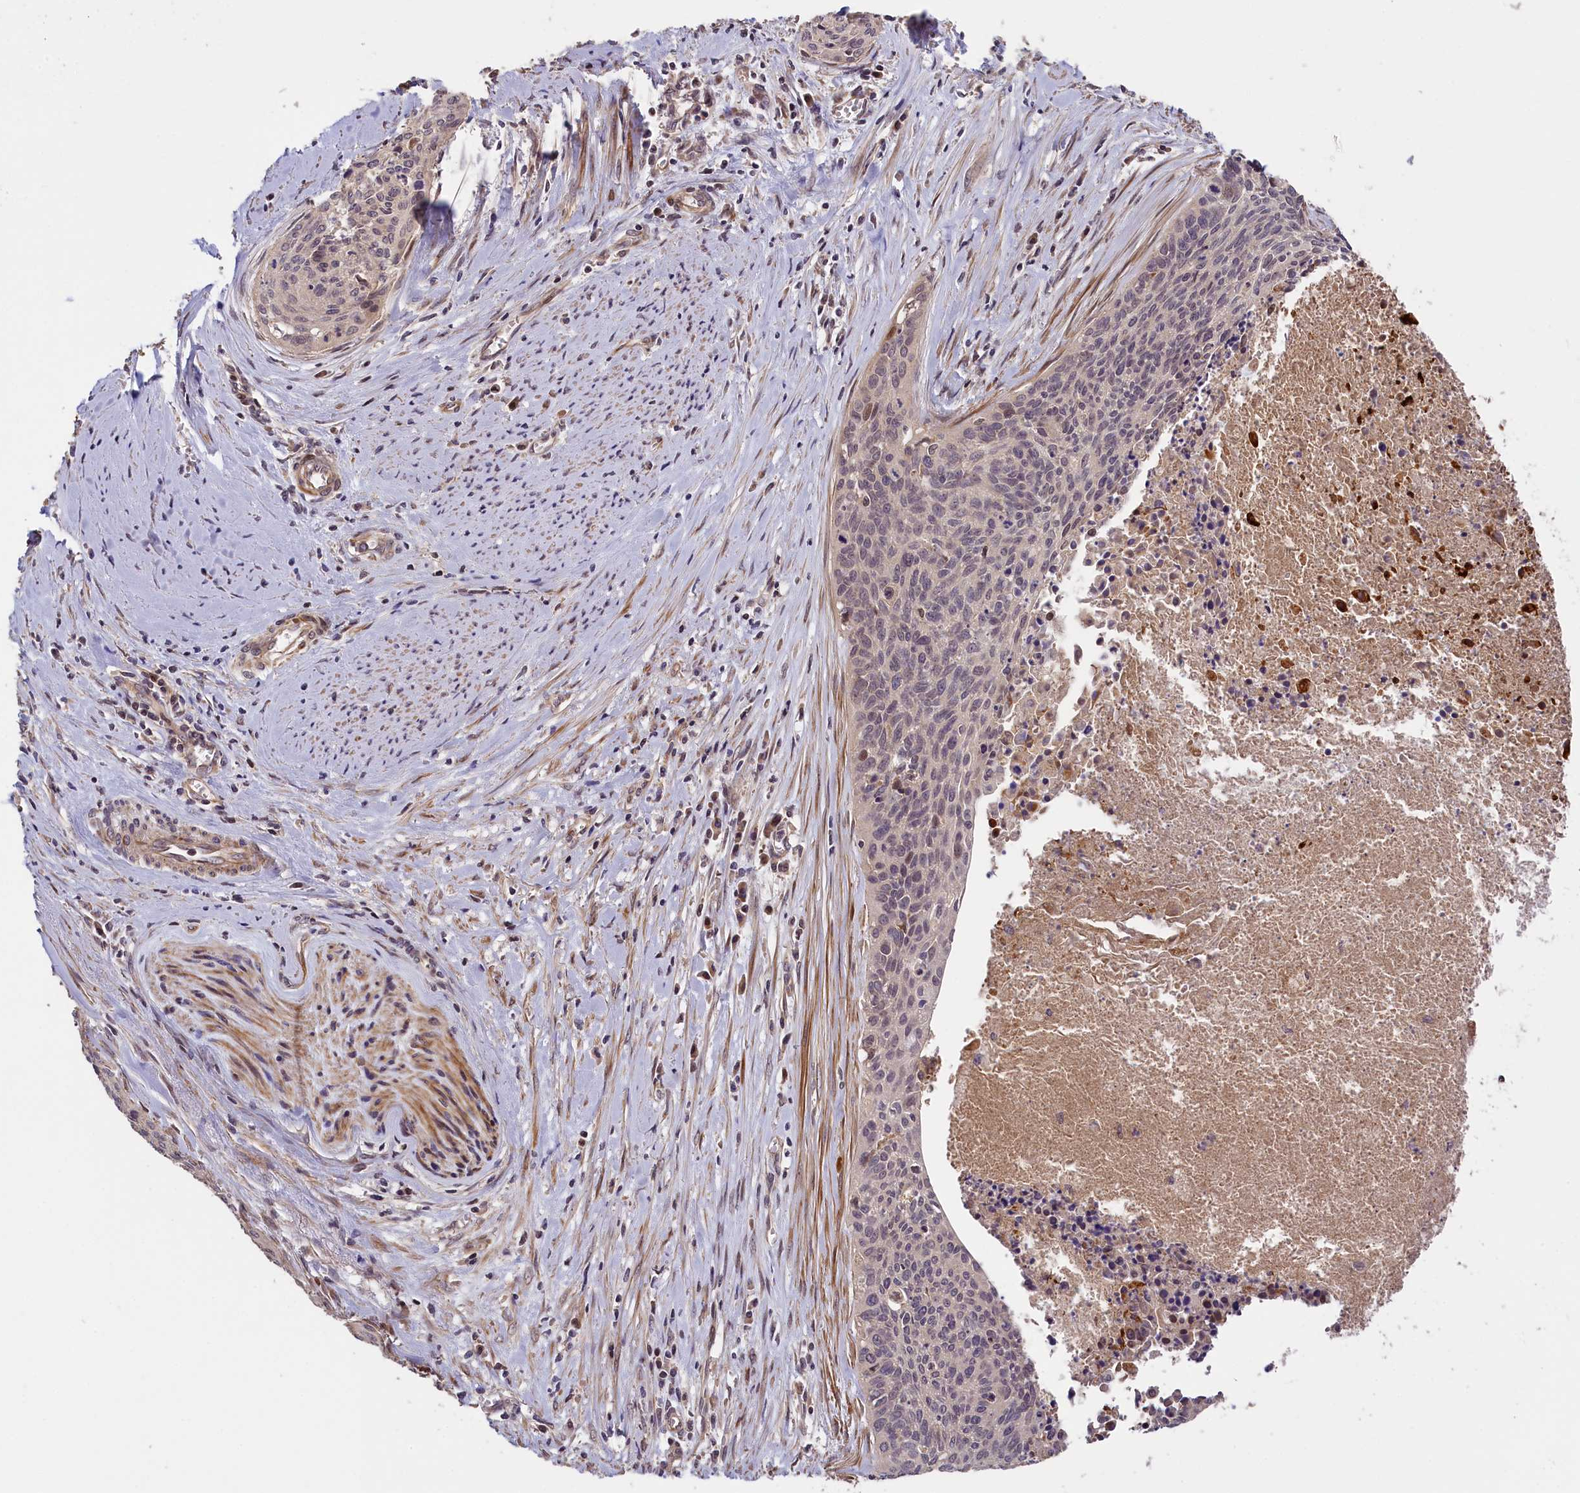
{"staining": {"intensity": "weak", "quantity": "<25%", "location": "nuclear"}, "tissue": "cervical cancer", "cell_type": "Tumor cells", "image_type": "cancer", "snomed": [{"axis": "morphology", "description": "Squamous cell carcinoma, NOS"}, {"axis": "topography", "description": "Cervix"}], "caption": "Protein analysis of cervical cancer exhibits no significant expression in tumor cells.", "gene": "DNAJB9", "patient": {"sex": "female", "age": 55}}